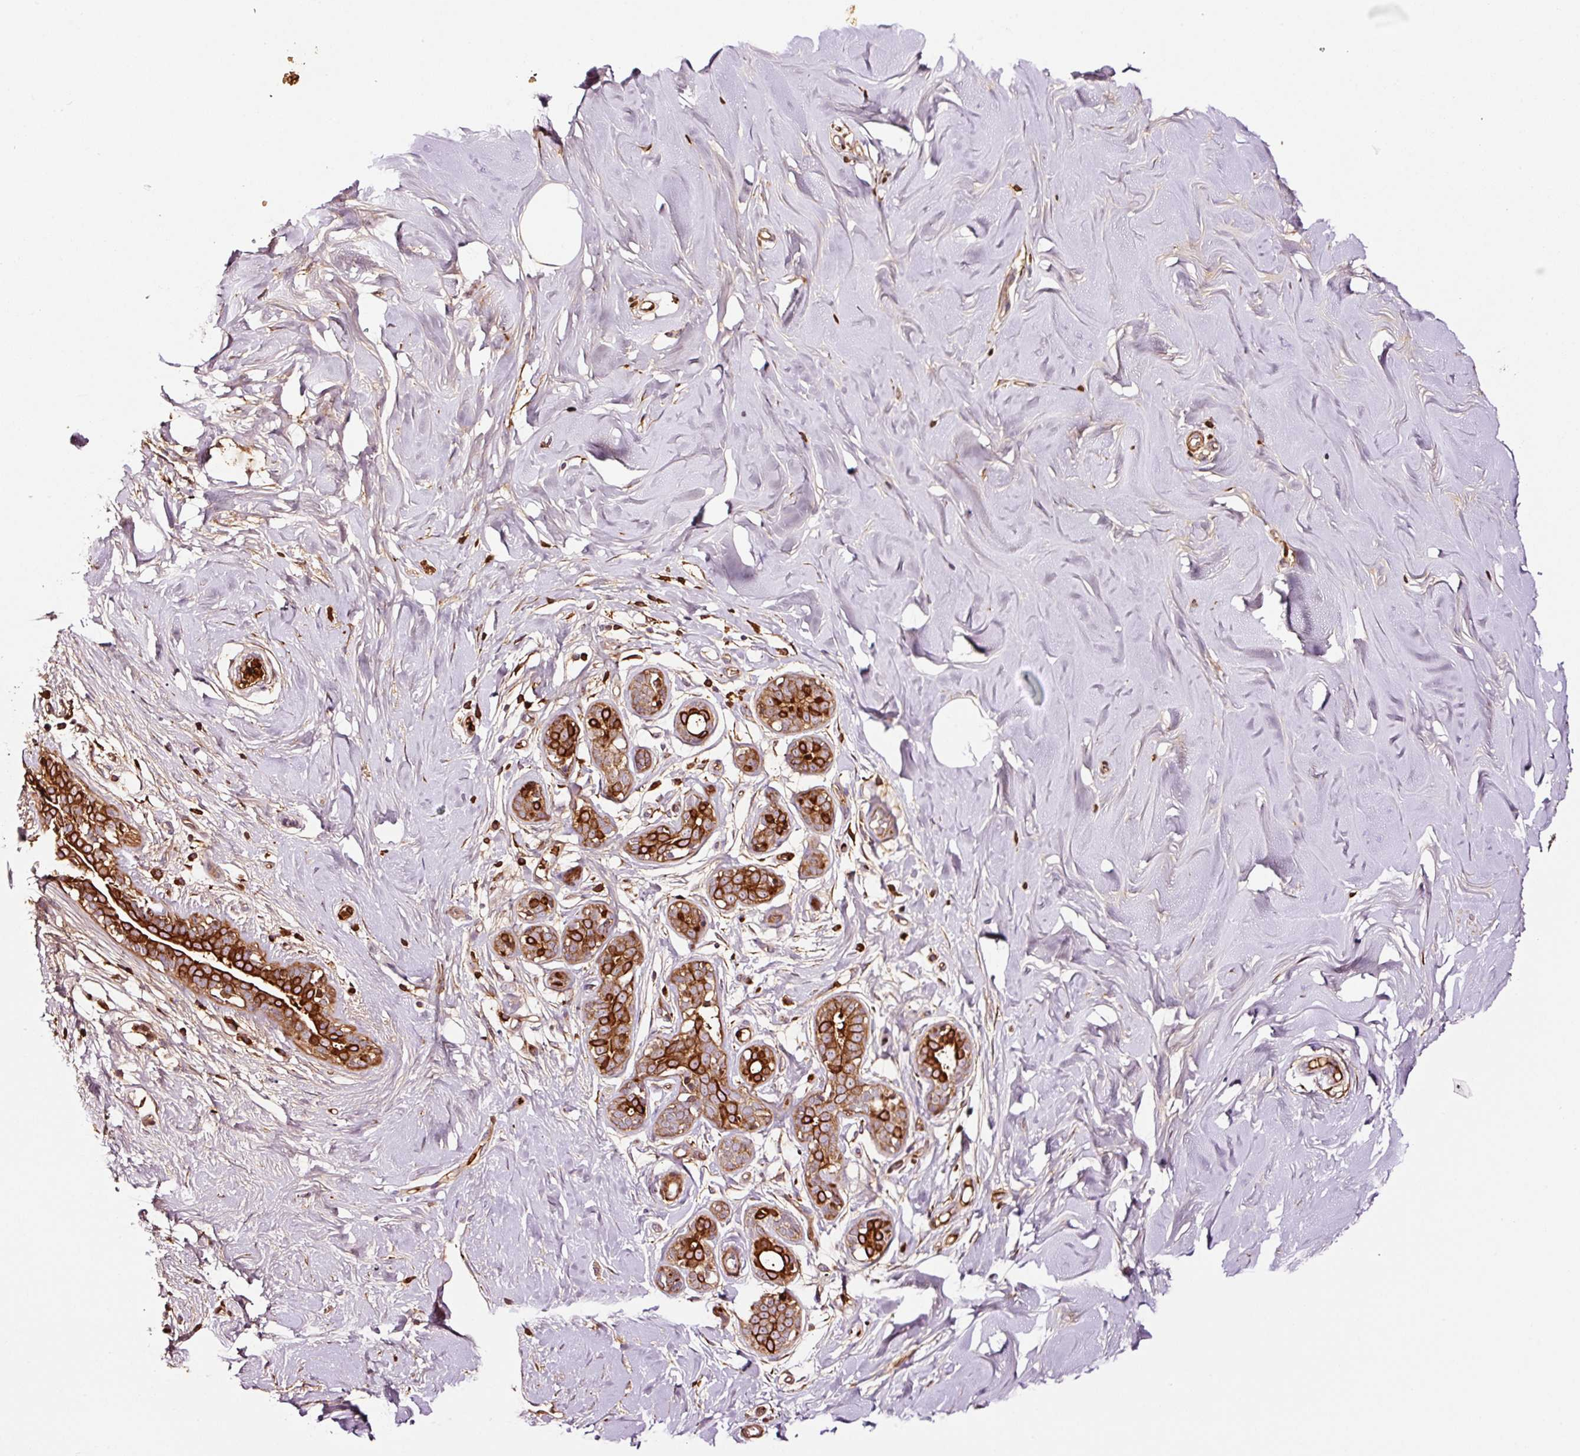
{"staining": {"intensity": "moderate", "quantity": ">75%", "location": "cytoplasmic/membranous"}, "tissue": "breast", "cell_type": "Adipocytes", "image_type": "normal", "snomed": [{"axis": "morphology", "description": "Normal tissue, NOS"}, {"axis": "topography", "description": "Breast"}], "caption": "An image of human breast stained for a protein displays moderate cytoplasmic/membranous brown staining in adipocytes. The staining is performed using DAB (3,3'-diaminobenzidine) brown chromogen to label protein expression. The nuclei are counter-stained blue using hematoxylin.", "gene": "PGLYRP2", "patient": {"sex": "female", "age": 27}}